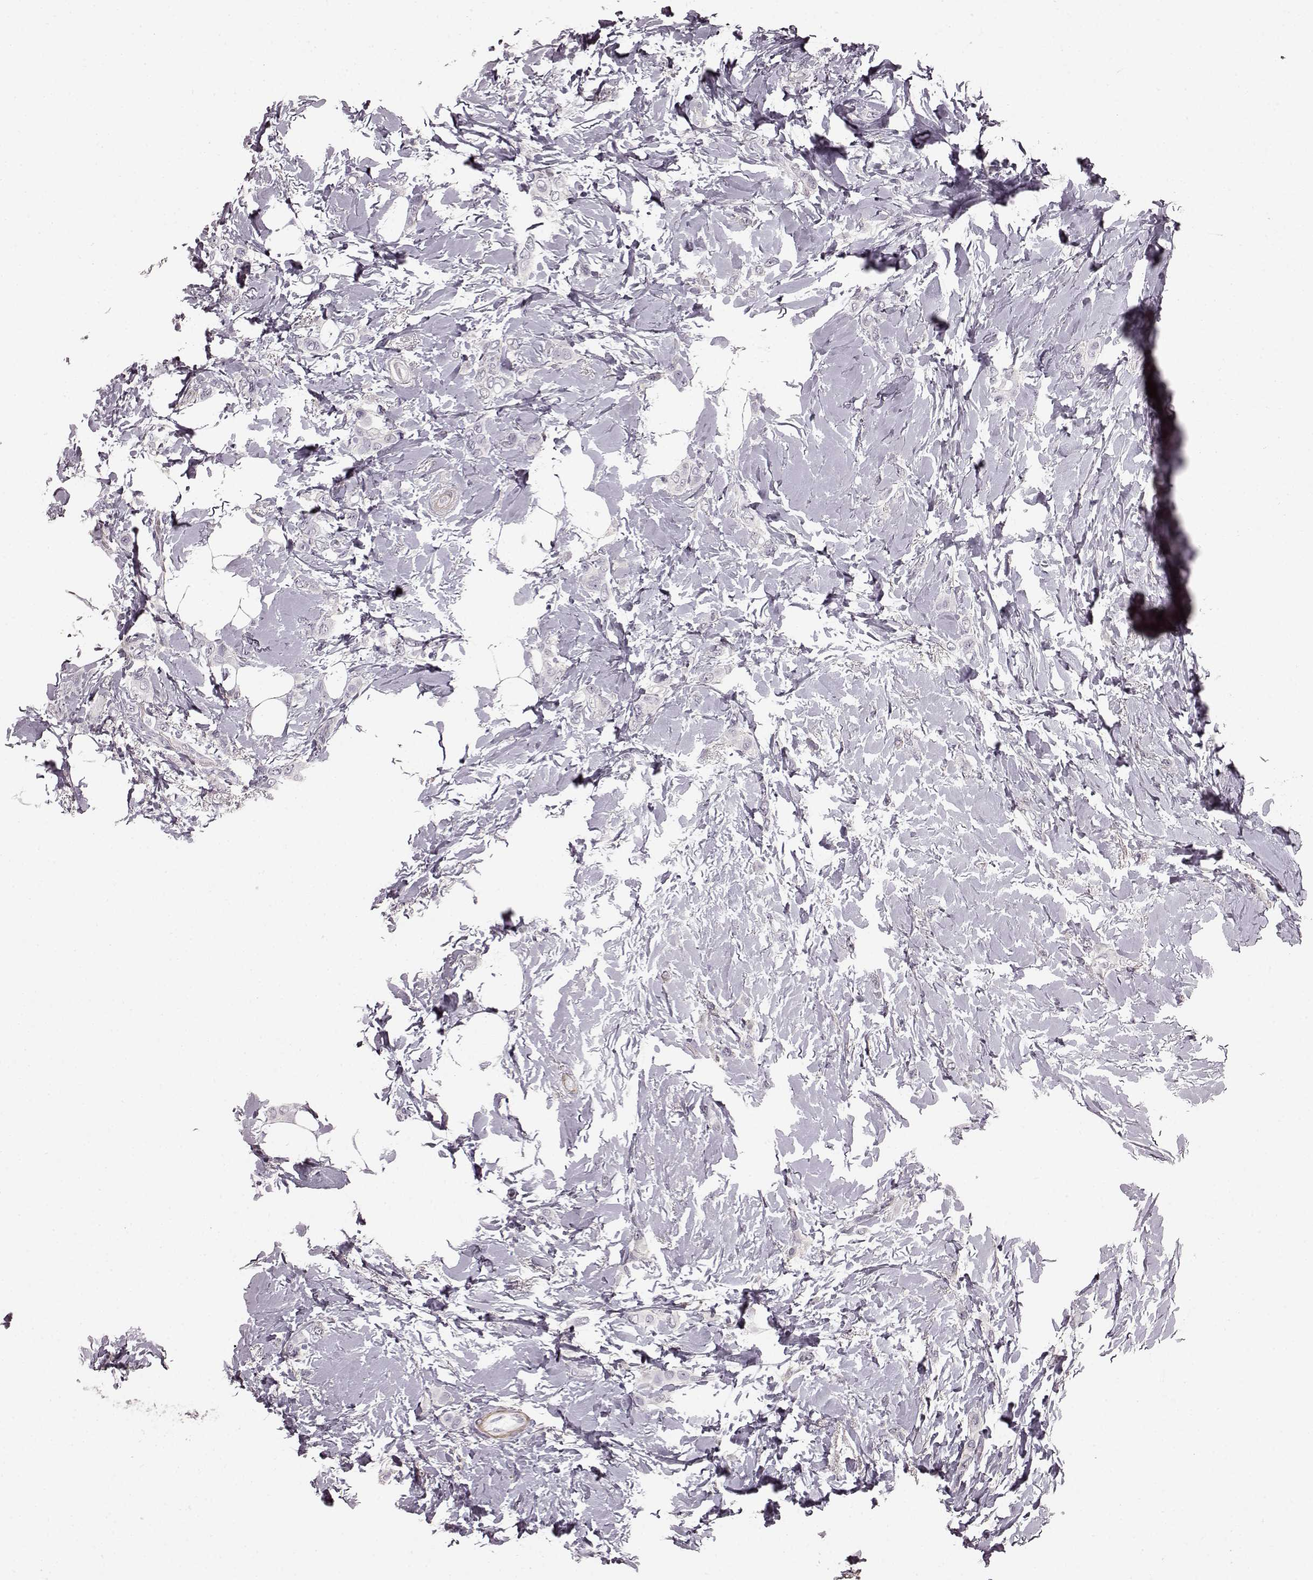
{"staining": {"intensity": "negative", "quantity": "none", "location": "none"}, "tissue": "breast cancer", "cell_type": "Tumor cells", "image_type": "cancer", "snomed": [{"axis": "morphology", "description": "Lobular carcinoma"}, {"axis": "topography", "description": "Breast"}], "caption": "This is a image of immunohistochemistry (IHC) staining of breast cancer, which shows no expression in tumor cells.", "gene": "SLCO3A1", "patient": {"sex": "female", "age": 66}}